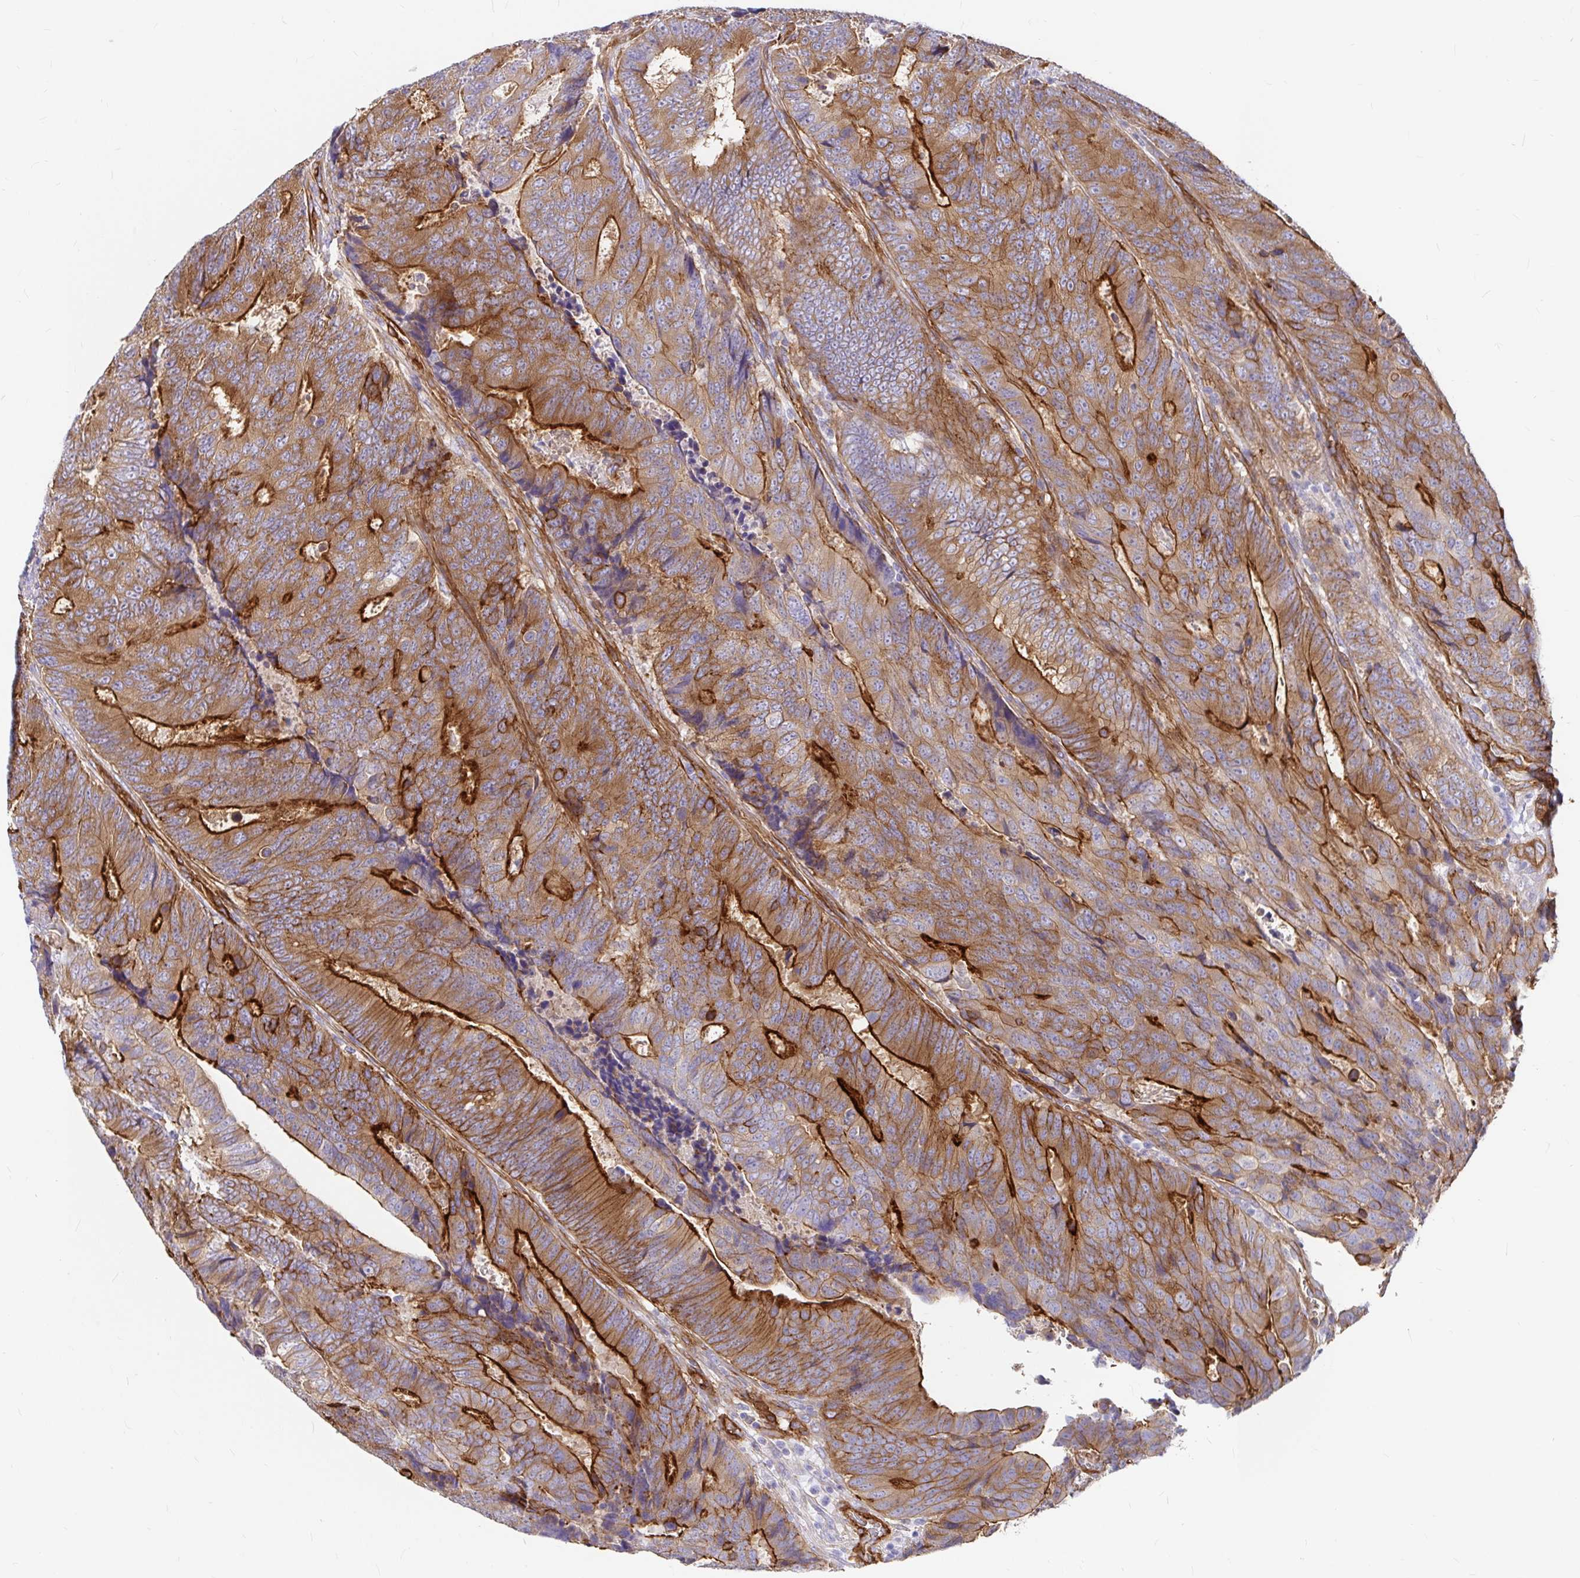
{"staining": {"intensity": "strong", "quantity": ">75%", "location": "cytoplasmic/membranous"}, "tissue": "colorectal cancer", "cell_type": "Tumor cells", "image_type": "cancer", "snomed": [{"axis": "morphology", "description": "Adenocarcinoma, NOS"}, {"axis": "topography", "description": "Colon"}], "caption": "A micrograph of adenocarcinoma (colorectal) stained for a protein exhibits strong cytoplasmic/membranous brown staining in tumor cells.", "gene": "MYO1B", "patient": {"sex": "female", "age": 48}}